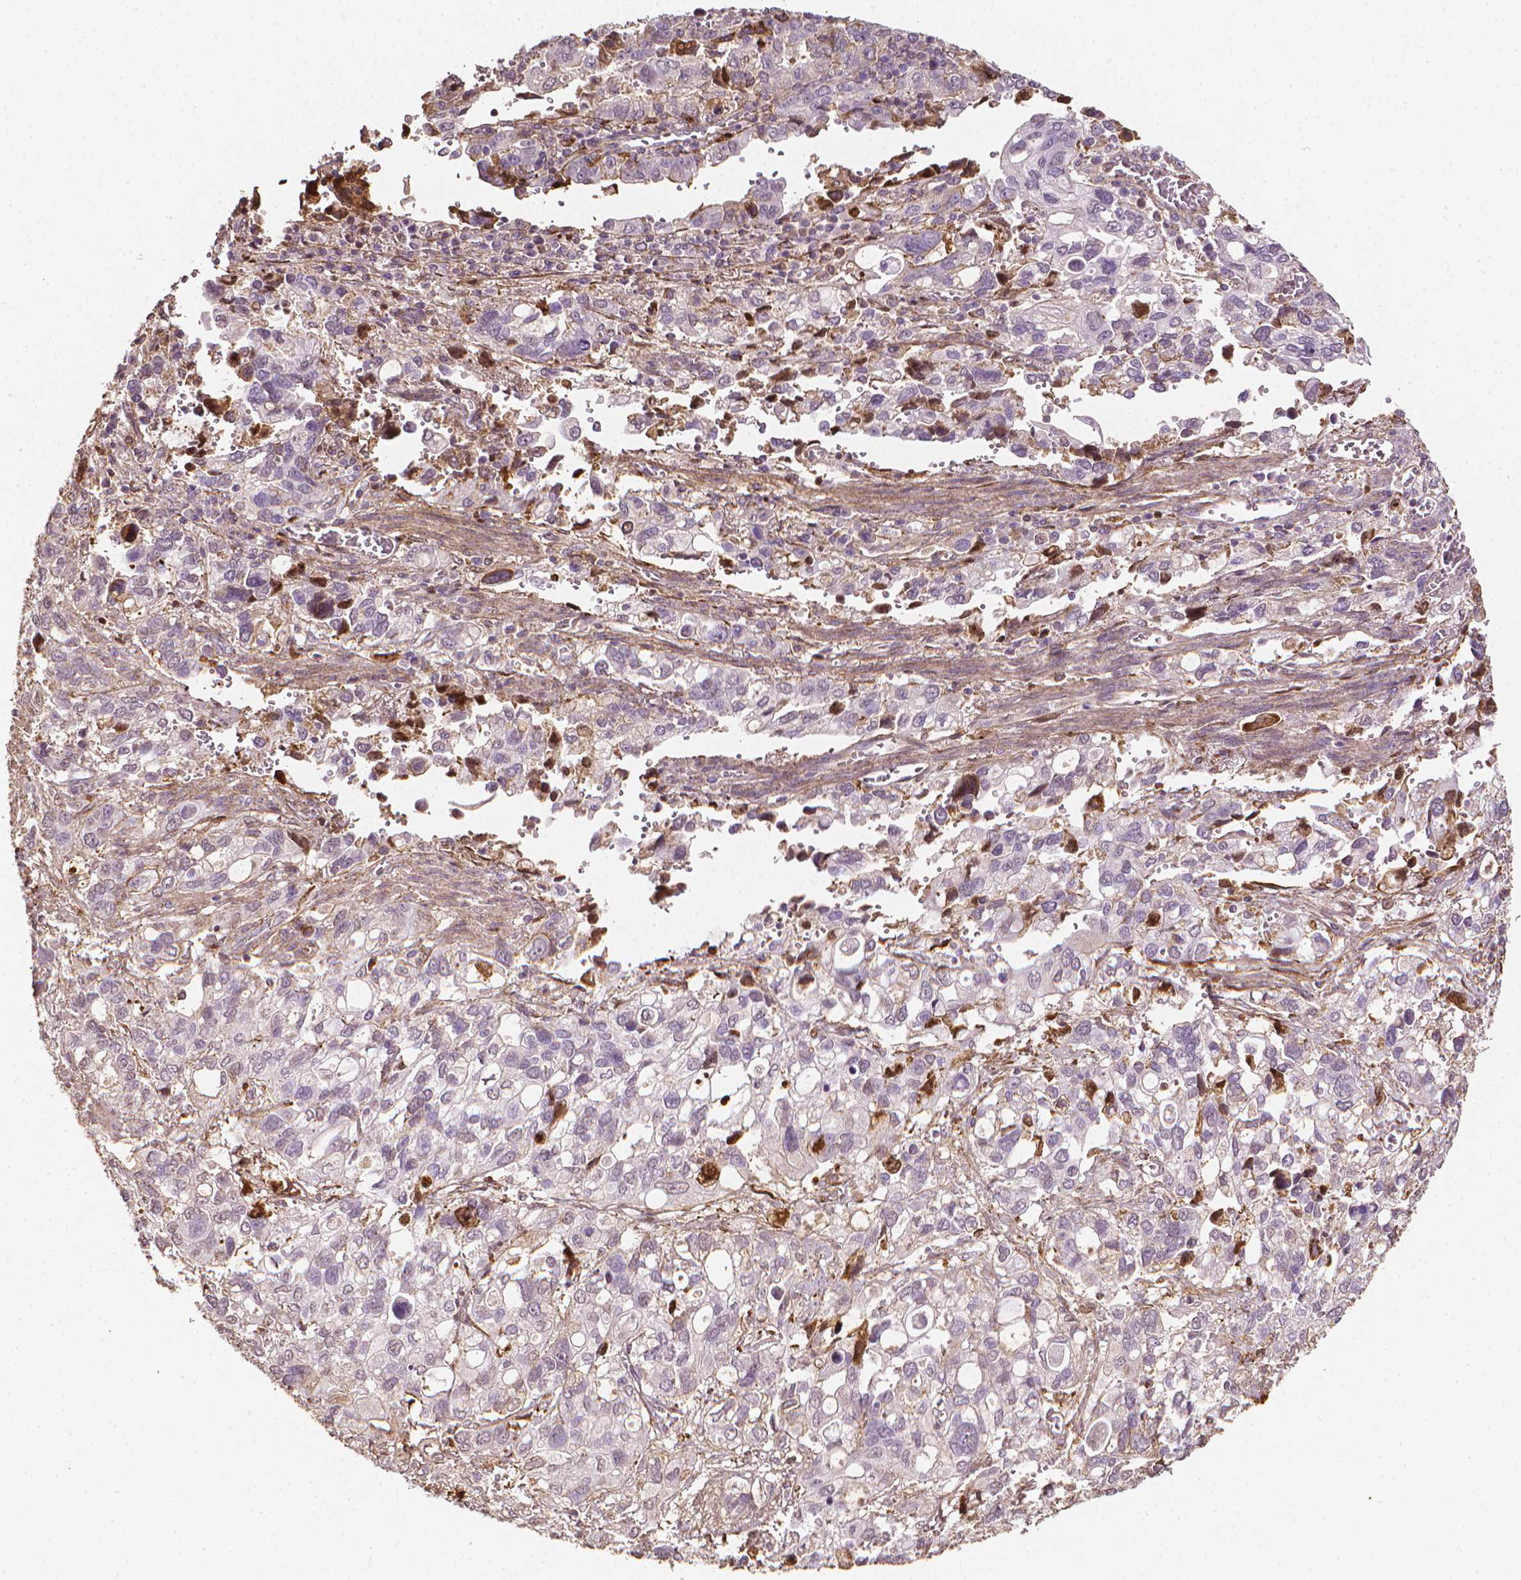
{"staining": {"intensity": "negative", "quantity": "none", "location": "none"}, "tissue": "stomach cancer", "cell_type": "Tumor cells", "image_type": "cancer", "snomed": [{"axis": "morphology", "description": "Adenocarcinoma, NOS"}, {"axis": "topography", "description": "Stomach, upper"}], "caption": "Tumor cells show no significant expression in stomach adenocarcinoma.", "gene": "DCN", "patient": {"sex": "female", "age": 81}}